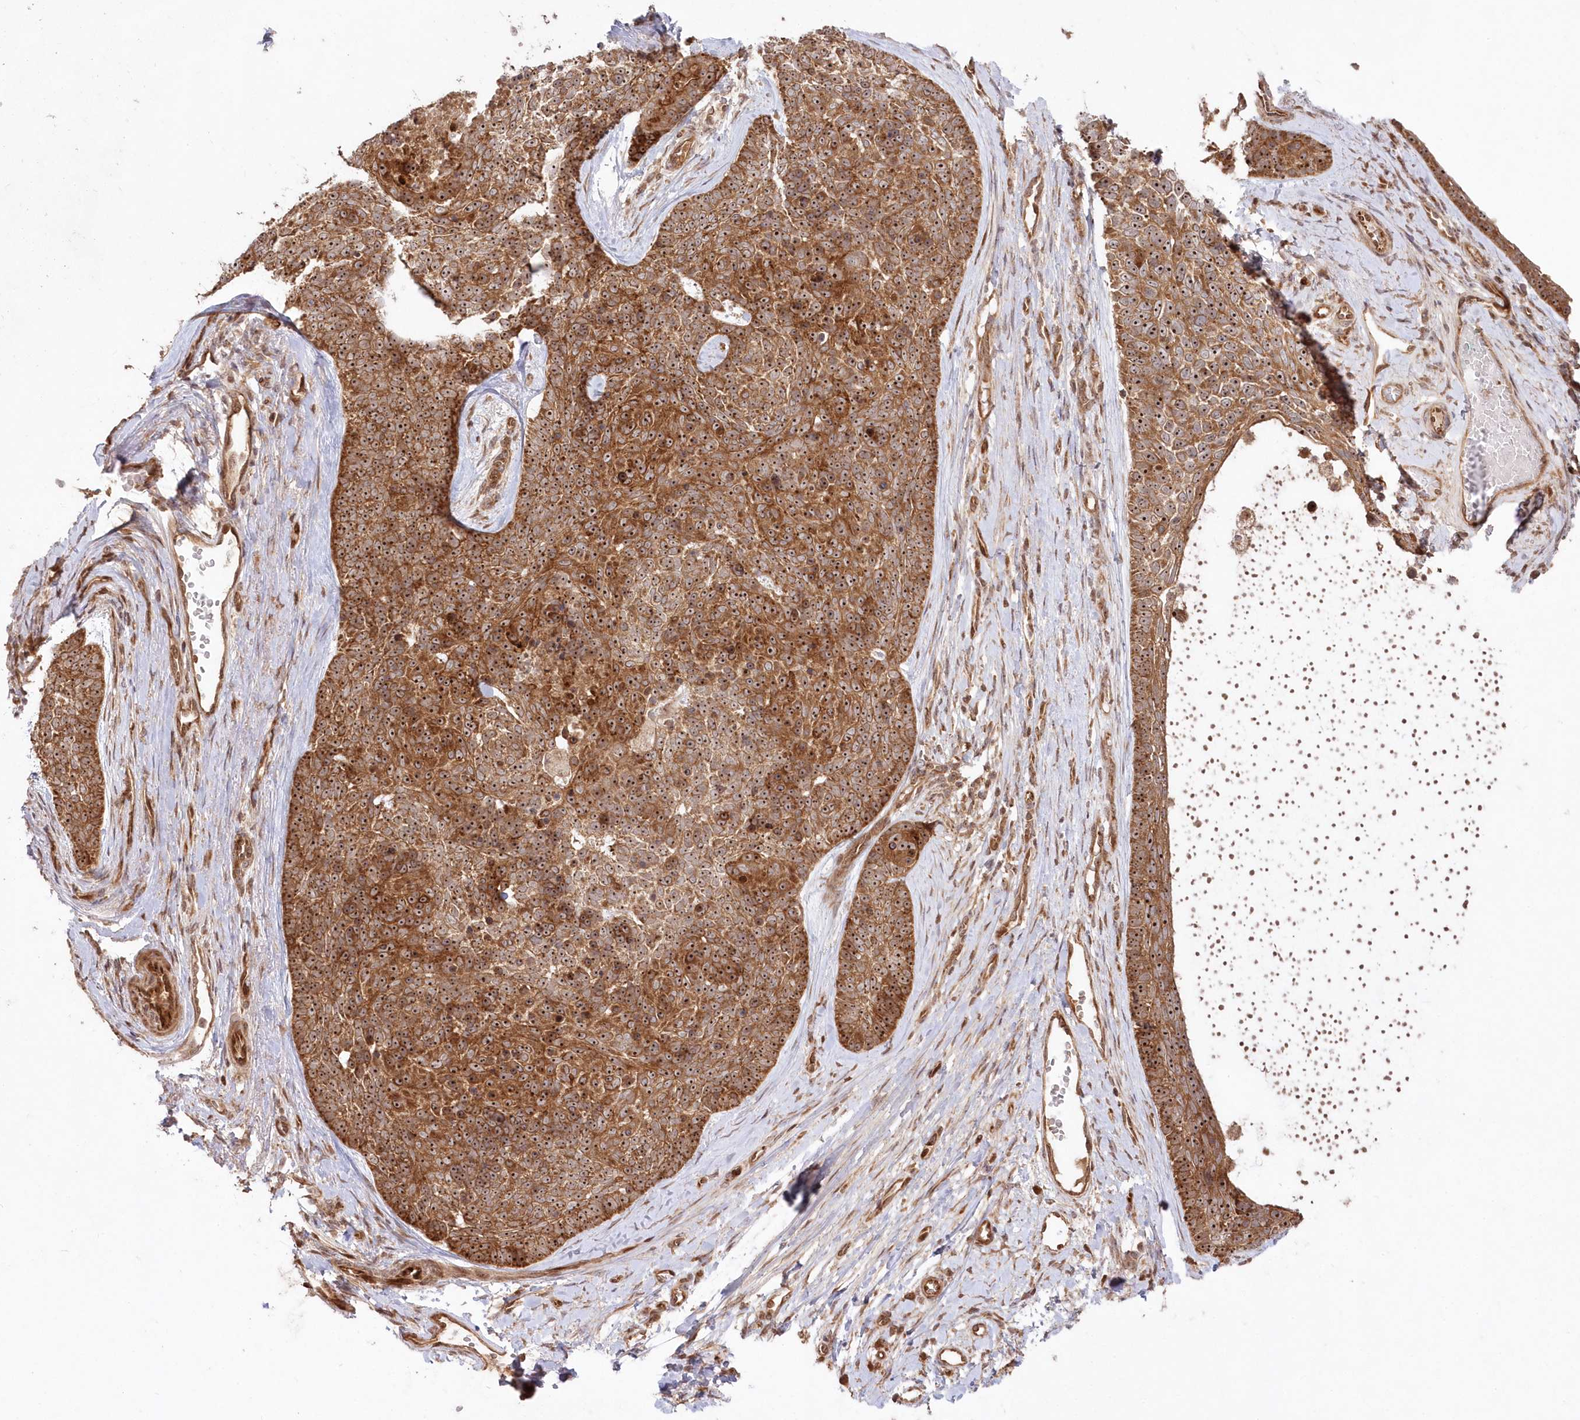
{"staining": {"intensity": "strong", "quantity": ">75%", "location": "cytoplasmic/membranous,nuclear"}, "tissue": "skin cancer", "cell_type": "Tumor cells", "image_type": "cancer", "snomed": [{"axis": "morphology", "description": "Basal cell carcinoma"}, {"axis": "topography", "description": "Skin"}], "caption": "Skin cancer stained for a protein displays strong cytoplasmic/membranous and nuclear positivity in tumor cells.", "gene": "SERINC1", "patient": {"sex": "female", "age": 81}}